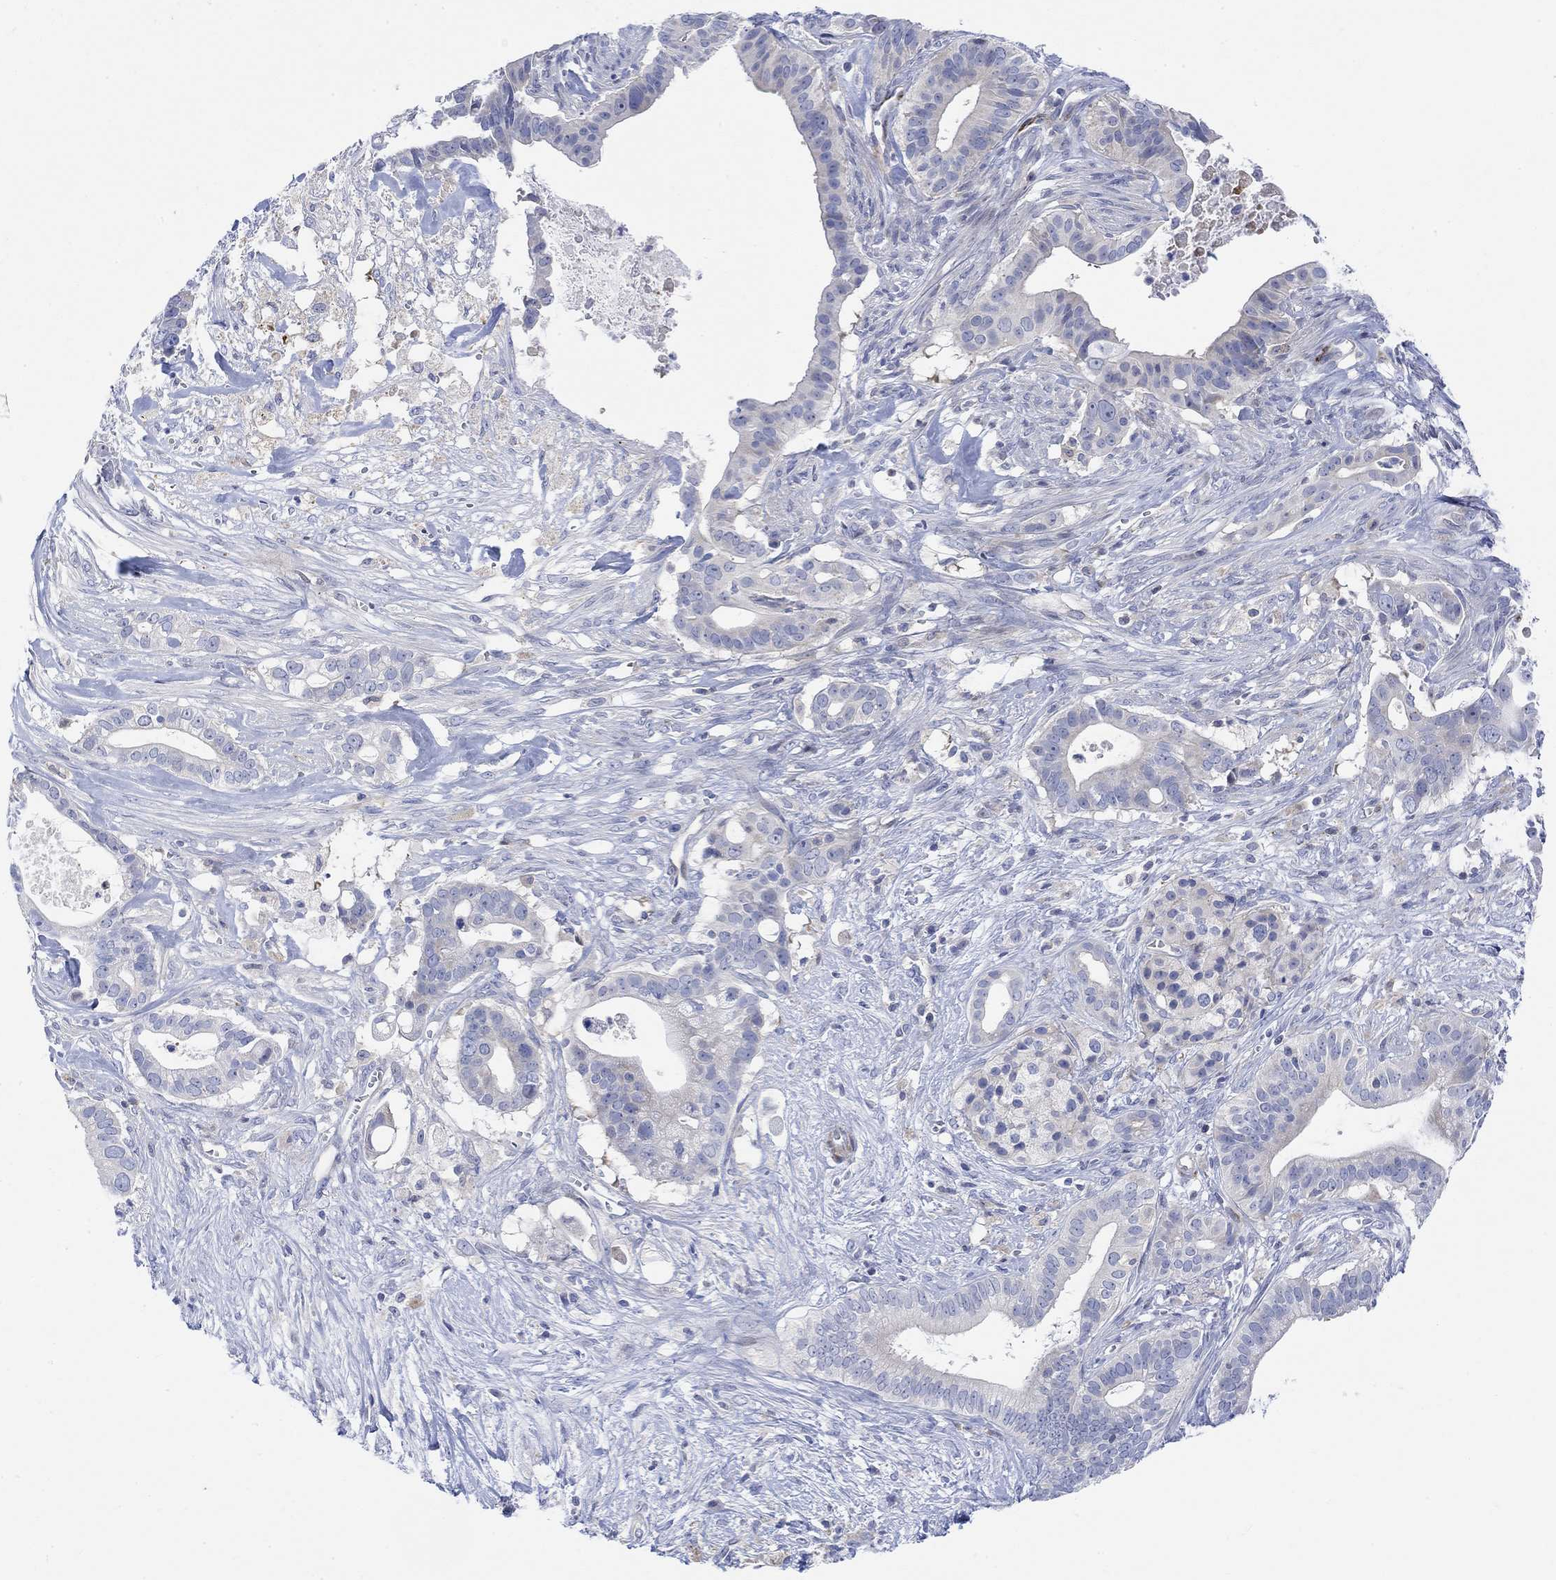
{"staining": {"intensity": "negative", "quantity": "none", "location": "none"}, "tissue": "pancreatic cancer", "cell_type": "Tumor cells", "image_type": "cancer", "snomed": [{"axis": "morphology", "description": "Adenocarcinoma, NOS"}, {"axis": "topography", "description": "Pancreas"}], "caption": "Immunohistochemistry (IHC) image of neoplastic tissue: human pancreatic cancer stained with DAB (3,3'-diaminobenzidine) reveals no significant protein positivity in tumor cells.", "gene": "ARSK", "patient": {"sex": "male", "age": 61}}